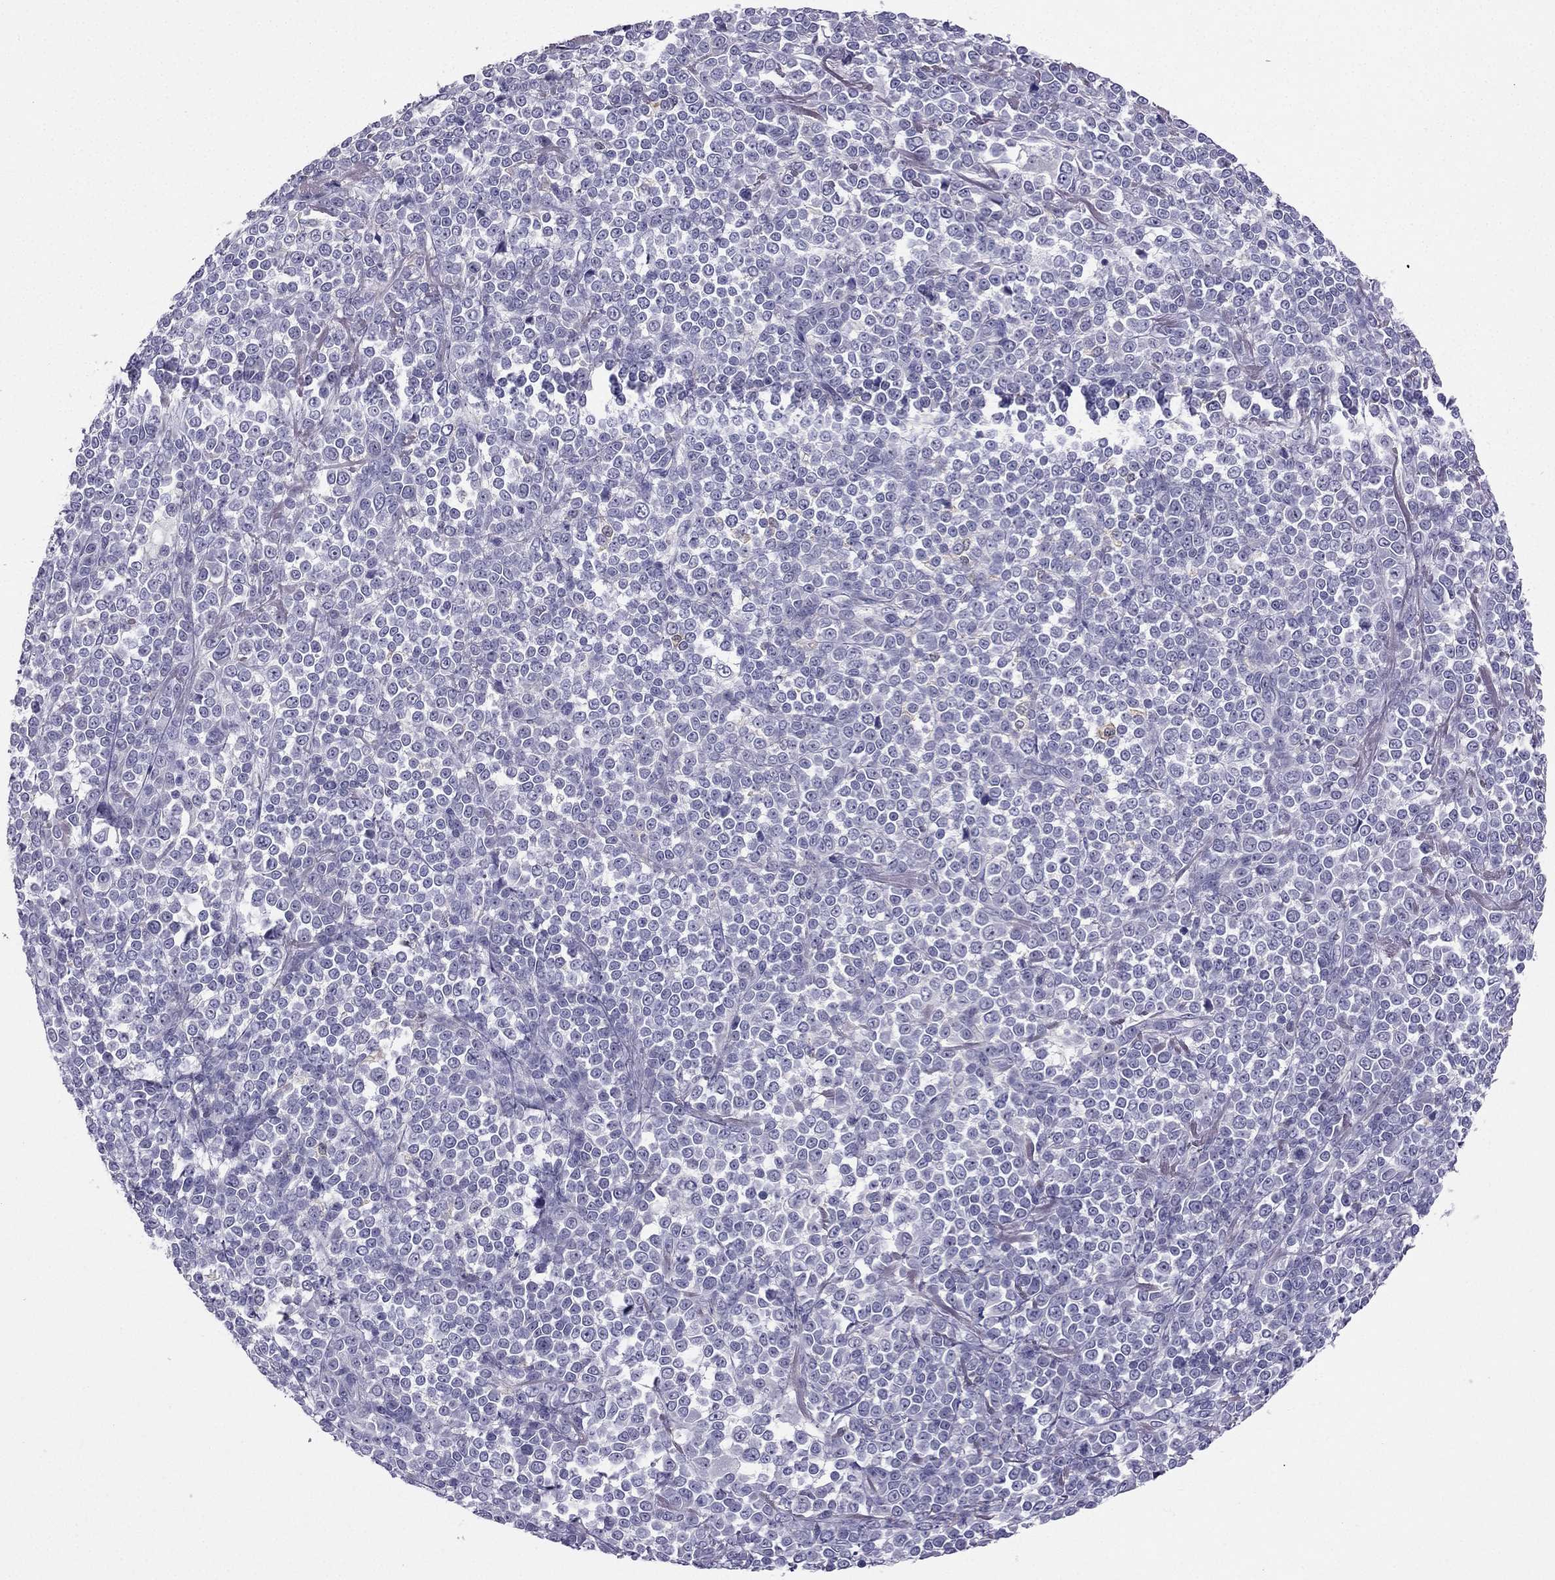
{"staining": {"intensity": "negative", "quantity": "none", "location": "none"}, "tissue": "melanoma", "cell_type": "Tumor cells", "image_type": "cancer", "snomed": [{"axis": "morphology", "description": "Malignant melanoma, NOS"}, {"axis": "topography", "description": "Skin"}], "caption": "High power microscopy image of an immunohistochemistry image of melanoma, revealing no significant expression in tumor cells. (DAB (3,3'-diaminobenzidine) immunohistochemistry (IHC) with hematoxylin counter stain).", "gene": "LMTK3", "patient": {"sex": "female", "age": 95}}